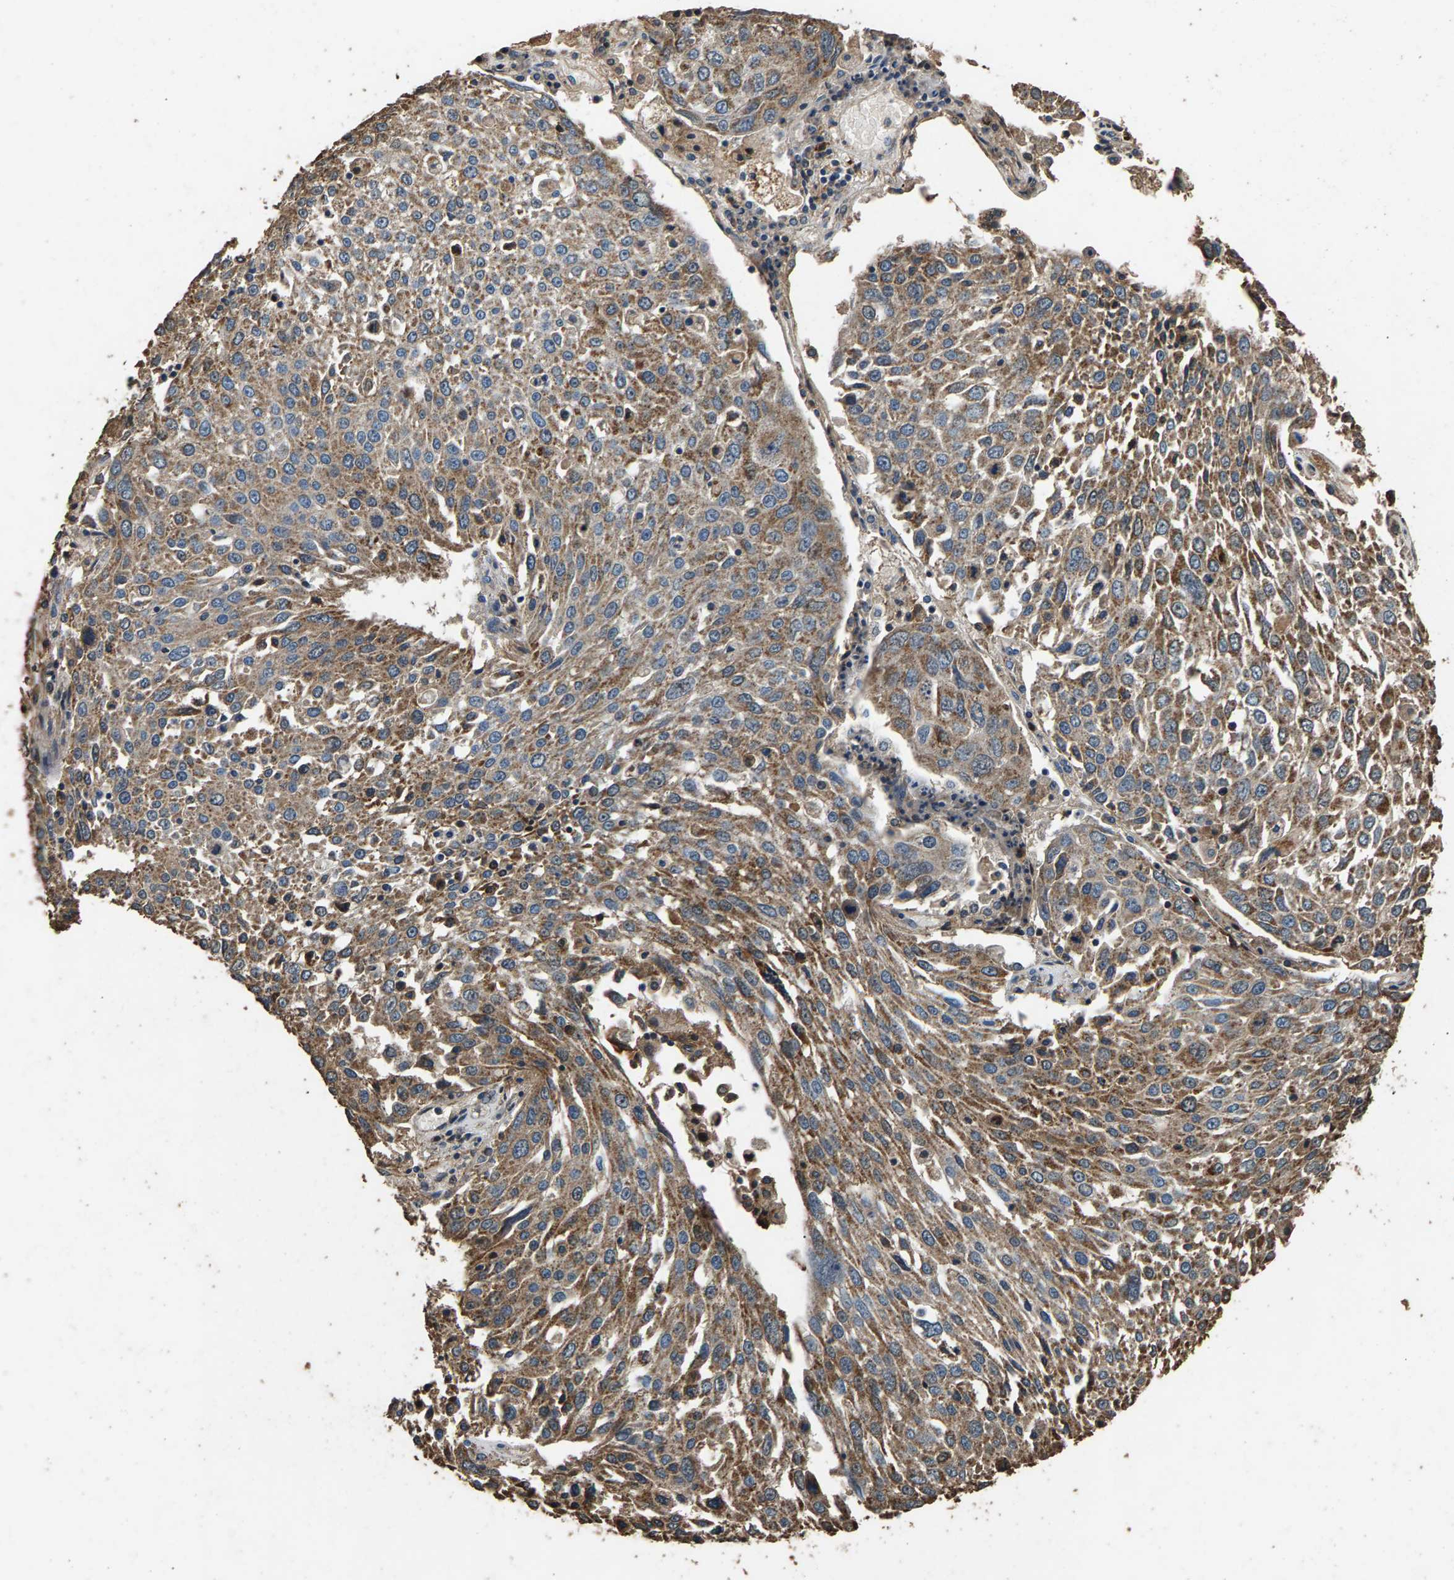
{"staining": {"intensity": "moderate", "quantity": ">75%", "location": "cytoplasmic/membranous"}, "tissue": "lung cancer", "cell_type": "Tumor cells", "image_type": "cancer", "snomed": [{"axis": "morphology", "description": "Squamous cell carcinoma, NOS"}, {"axis": "topography", "description": "Lung"}], "caption": "Brown immunohistochemical staining in lung cancer reveals moderate cytoplasmic/membranous positivity in about >75% of tumor cells.", "gene": "MRPL27", "patient": {"sex": "male", "age": 65}}